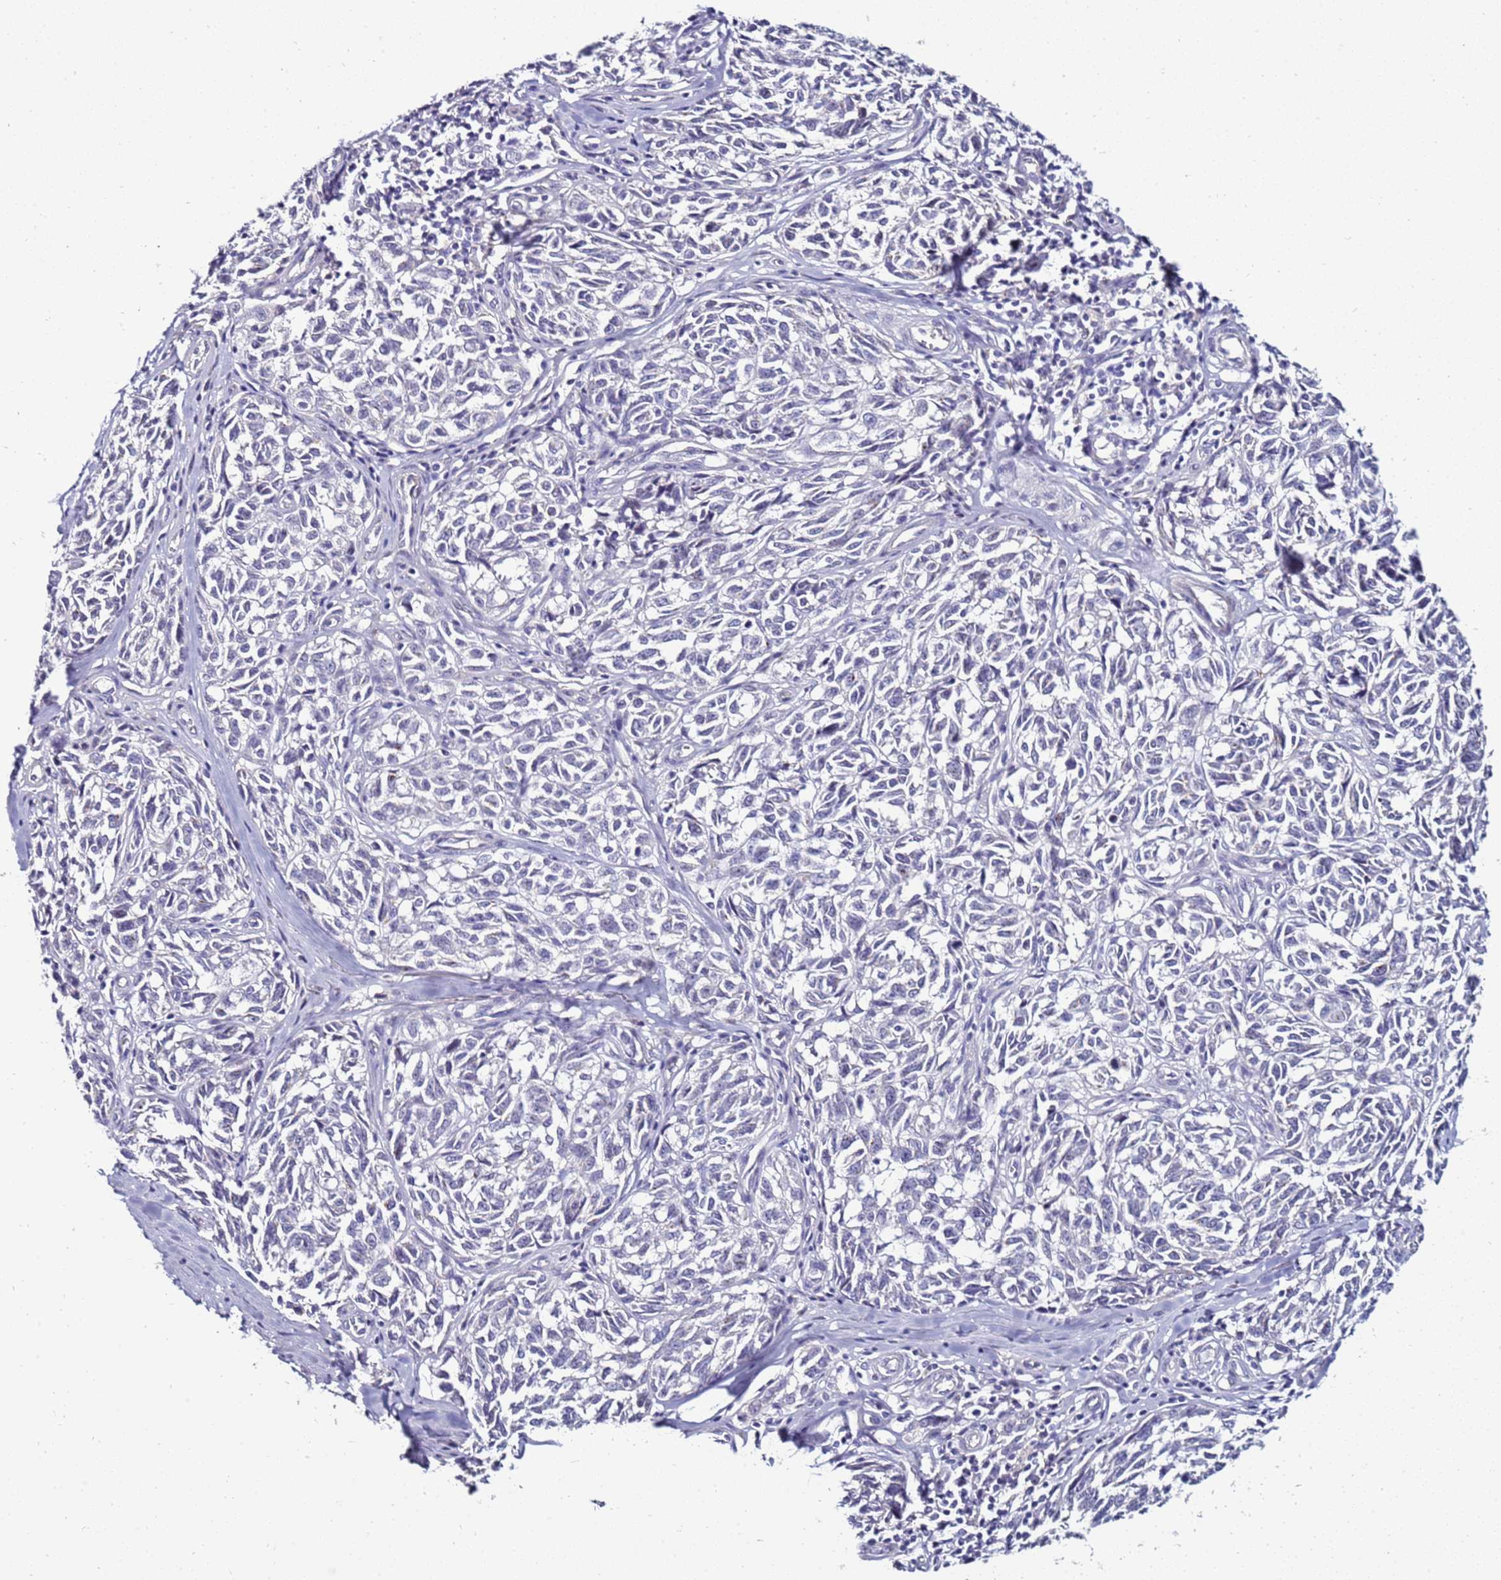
{"staining": {"intensity": "negative", "quantity": "none", "location": "none"}, "tissue": "melanoma", "cell_type": "Tumor cells", "image_type": "cancer", "snomed": [{"axis": "morphology", "description": "Normal tissue, NOS"}, {"axis": "morphology", "description": "Malignant melanoma, NOS"}, {"axis": "topography", "description": "Skin"}], "caption": "Human malignant melanoma stained for a protein using immunohistochemistry displays no staining in tumor cells.", "gene": "GPN3", "patient": {"sex": "female", "age": 64}}